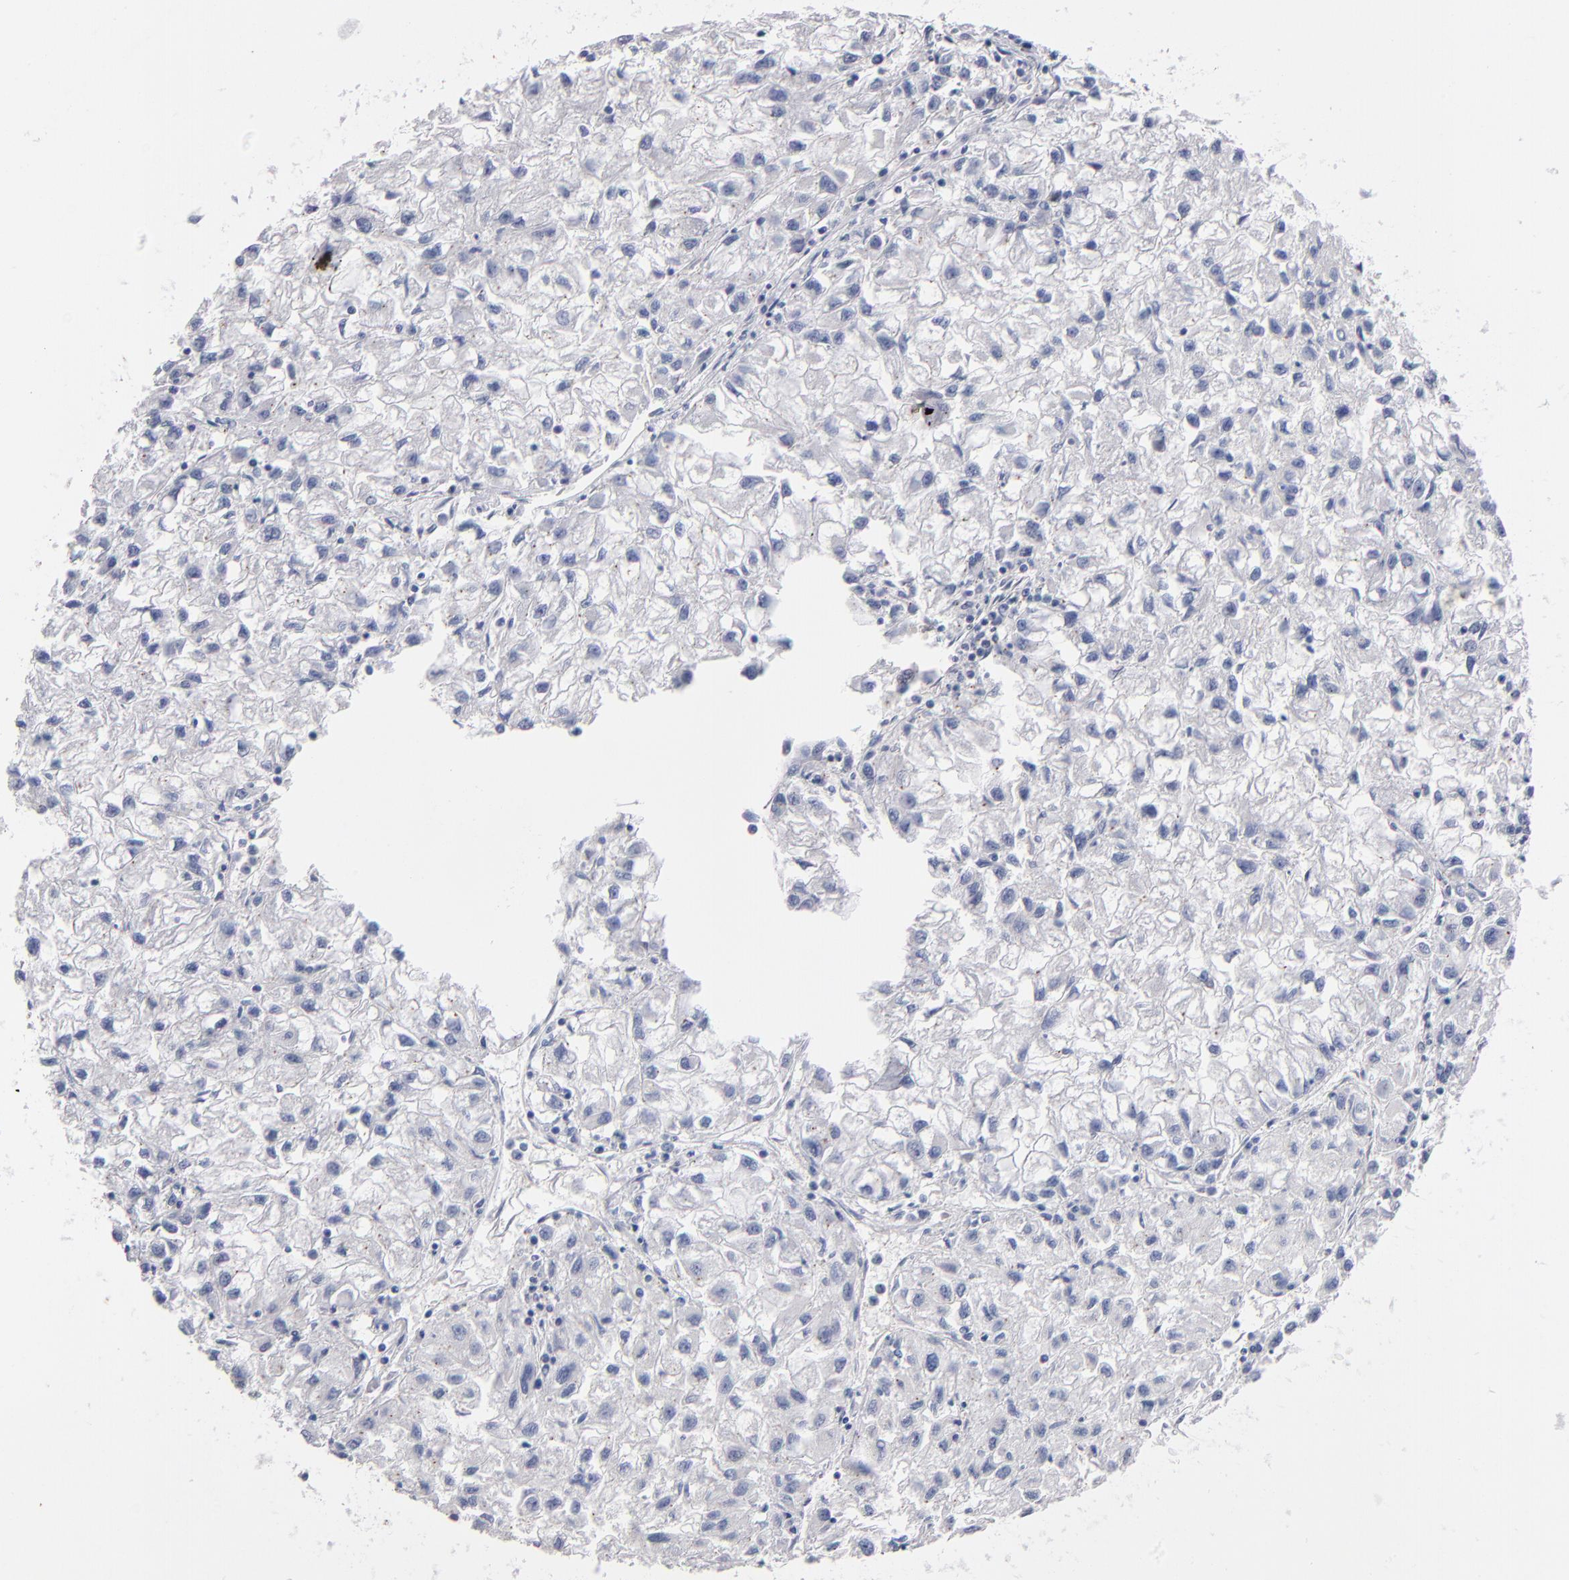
{"staining": {"intensity": "negative", "quantity": "none", "location": "none"}, "tissue": "renal cancer", "cell_type": "Tumor cells", "image_type": "cancer", "snomed": [{"axis": "morphology", "description": "Adenocarcinoma, NOS"}, {"axis": "topography", "description": "Kidney"}], "caption": "This is an IHC micrograph of human renal cancer (adenocarcinoma). There is no expression in tumor cells.", "gene": "MN1", "patient": {"sex": "male", "age": 59}}